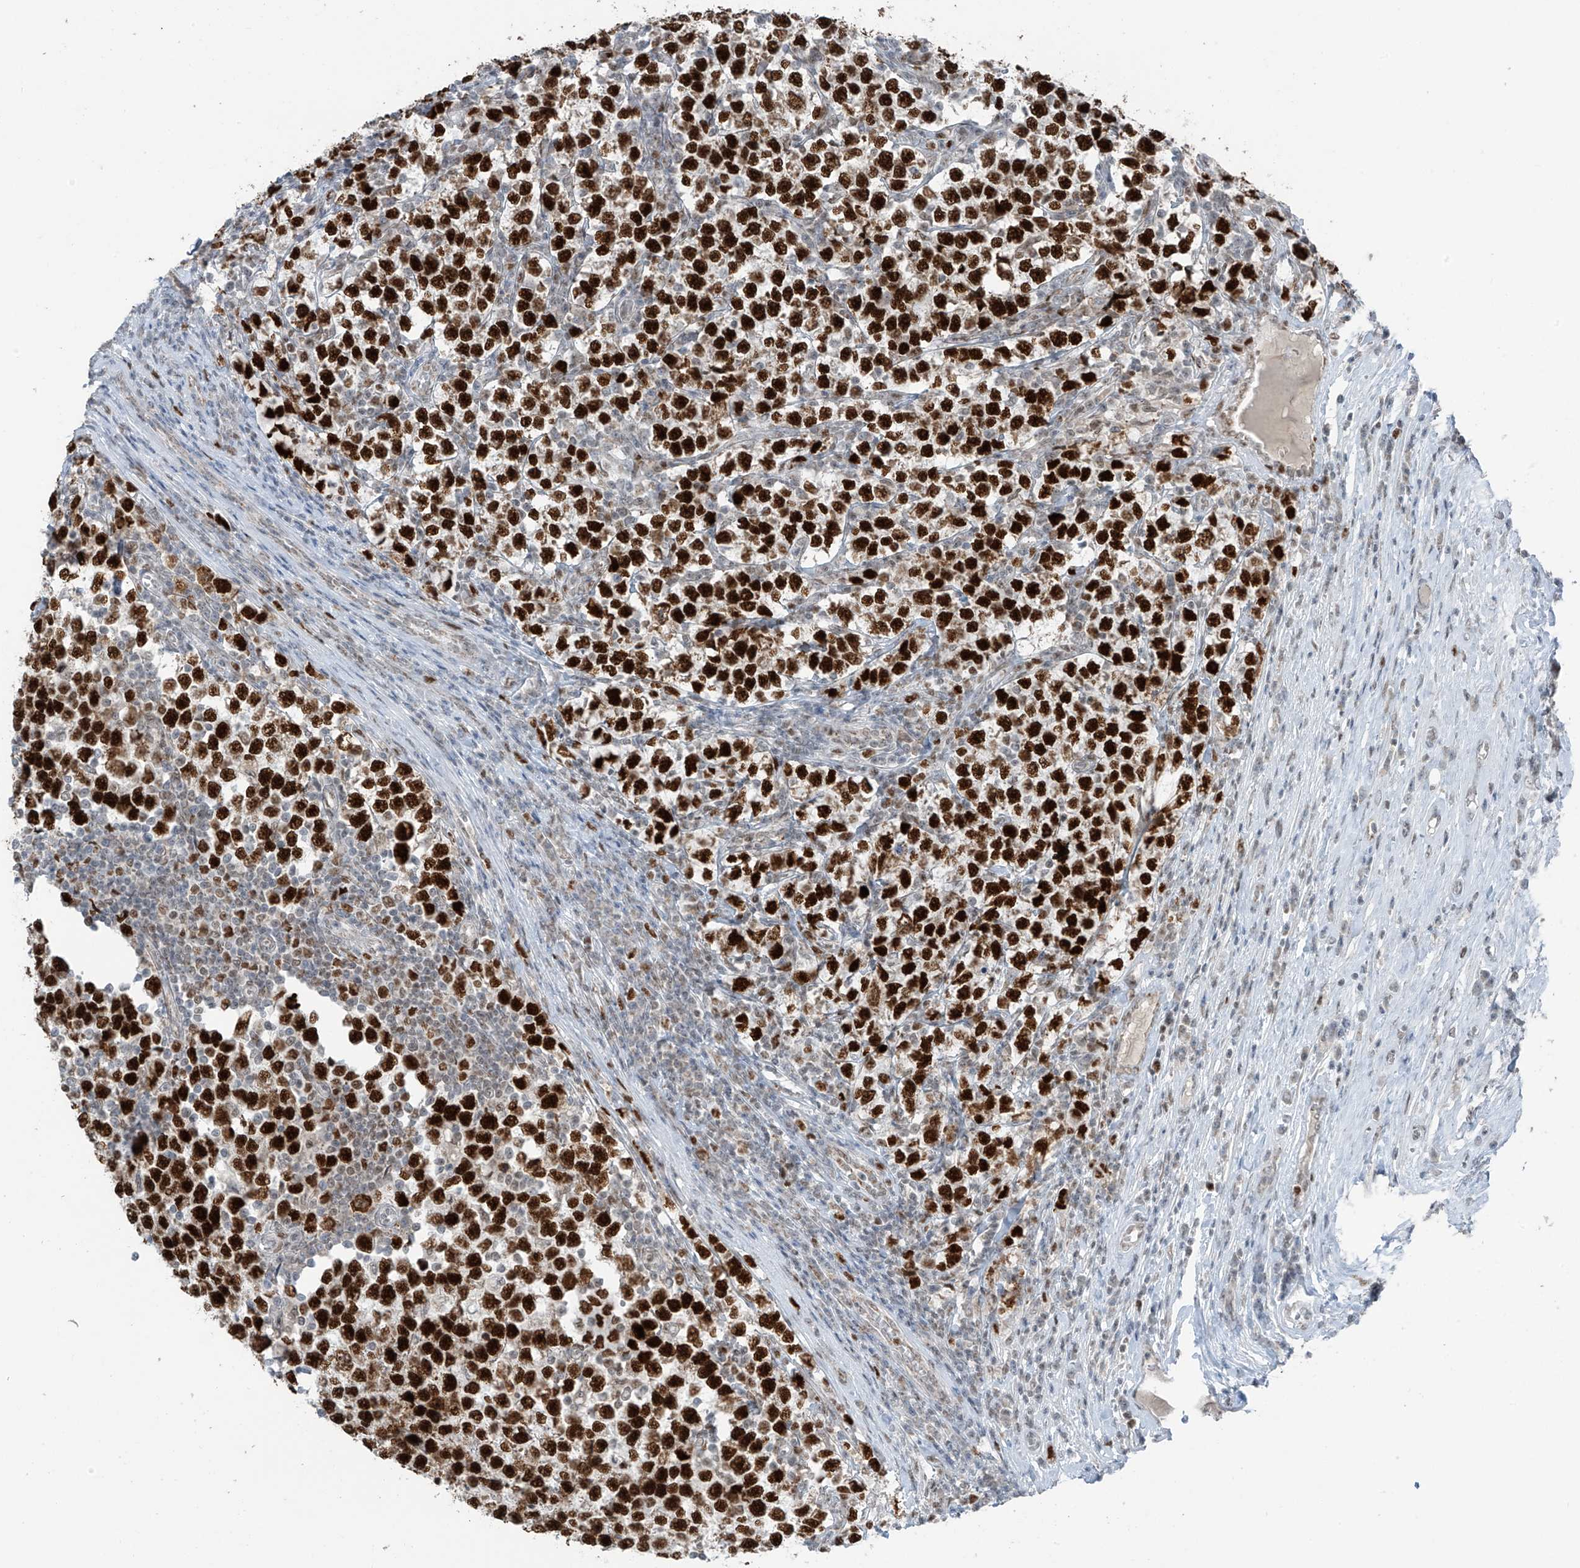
{"staining": {"intensity": "strong", "quantity": ">75%", "location": "nuclear"}, "tissue": "testis cancer", "cell_type": "Tumor cells", "image_type": "cancer", "snomed": [{"axis": "morphology", "description": "Normal tissue, NOS"}, {"axis": "morphology", "description": "Seminoma, NOS"}, {"axis": "topography", "description": "Testis"}], "caption": "Testis cancer (seminoma) stained with a brown dye exhibits strong nuclear positive positivity in approximately >75% of tumor cells.", "gene": "WRNIP1", "patient": {"sex": "male", "age": 43}}